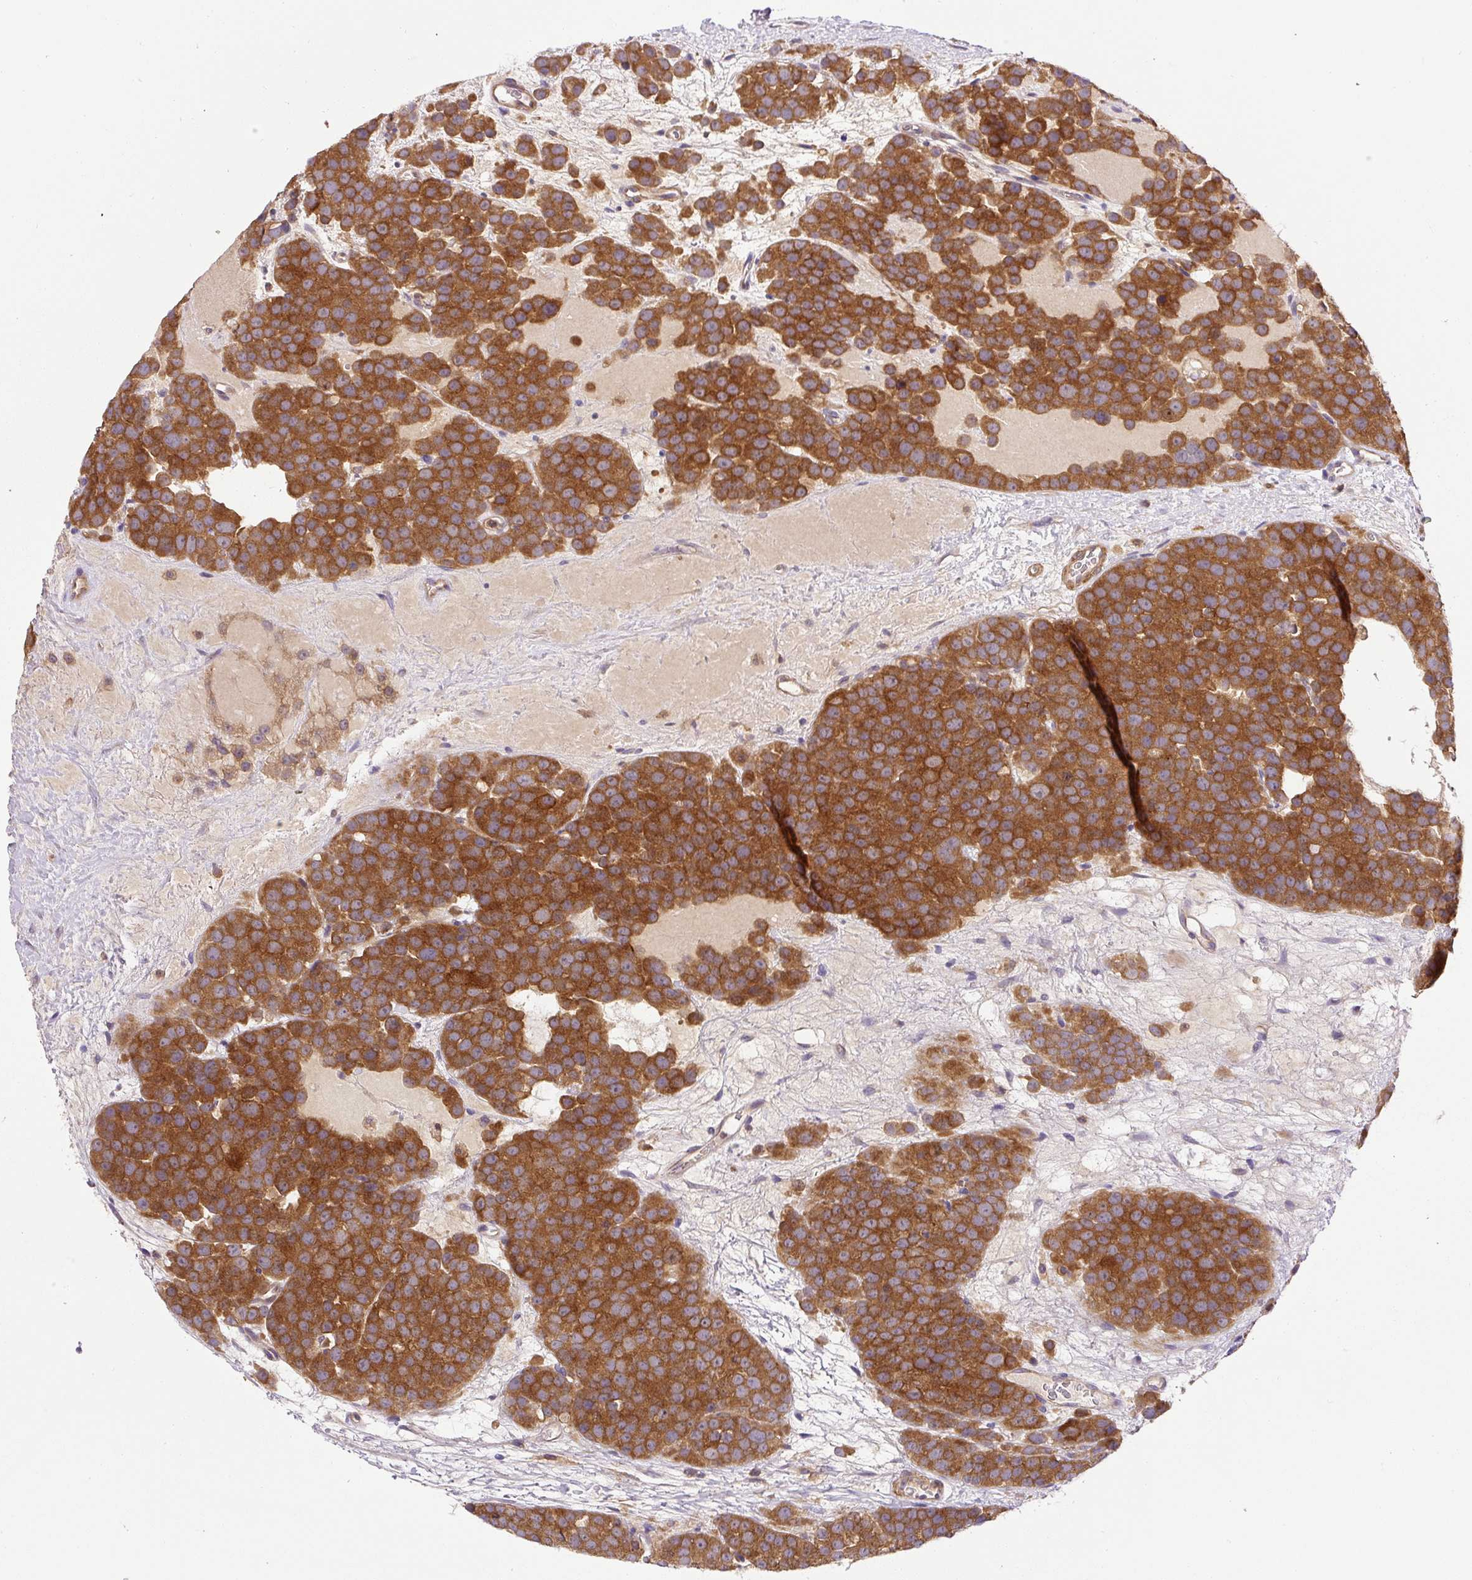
{"staining": {"intensity": "moderate", "quantity": ">75%", "location": "cytoplasmic/membranous"}, "tissue": "testis cancer", "cell_type": "Tumor cells", "image_type": "cancer", "snomed": [{"axis": "morphology", "description": "Seminoma, NOS"}, {"axis": "topography", "description": "Testis"}], "caption": "This micrograph exhibits immunohistochemistry (IHC) staining of testis cancer (seminoma), with medium moderate cytoplasmic/membranous staining in about >75% of tumor cells.", "gene": "CCDC28A", "patient": {"sex": "male", "age": 71}}